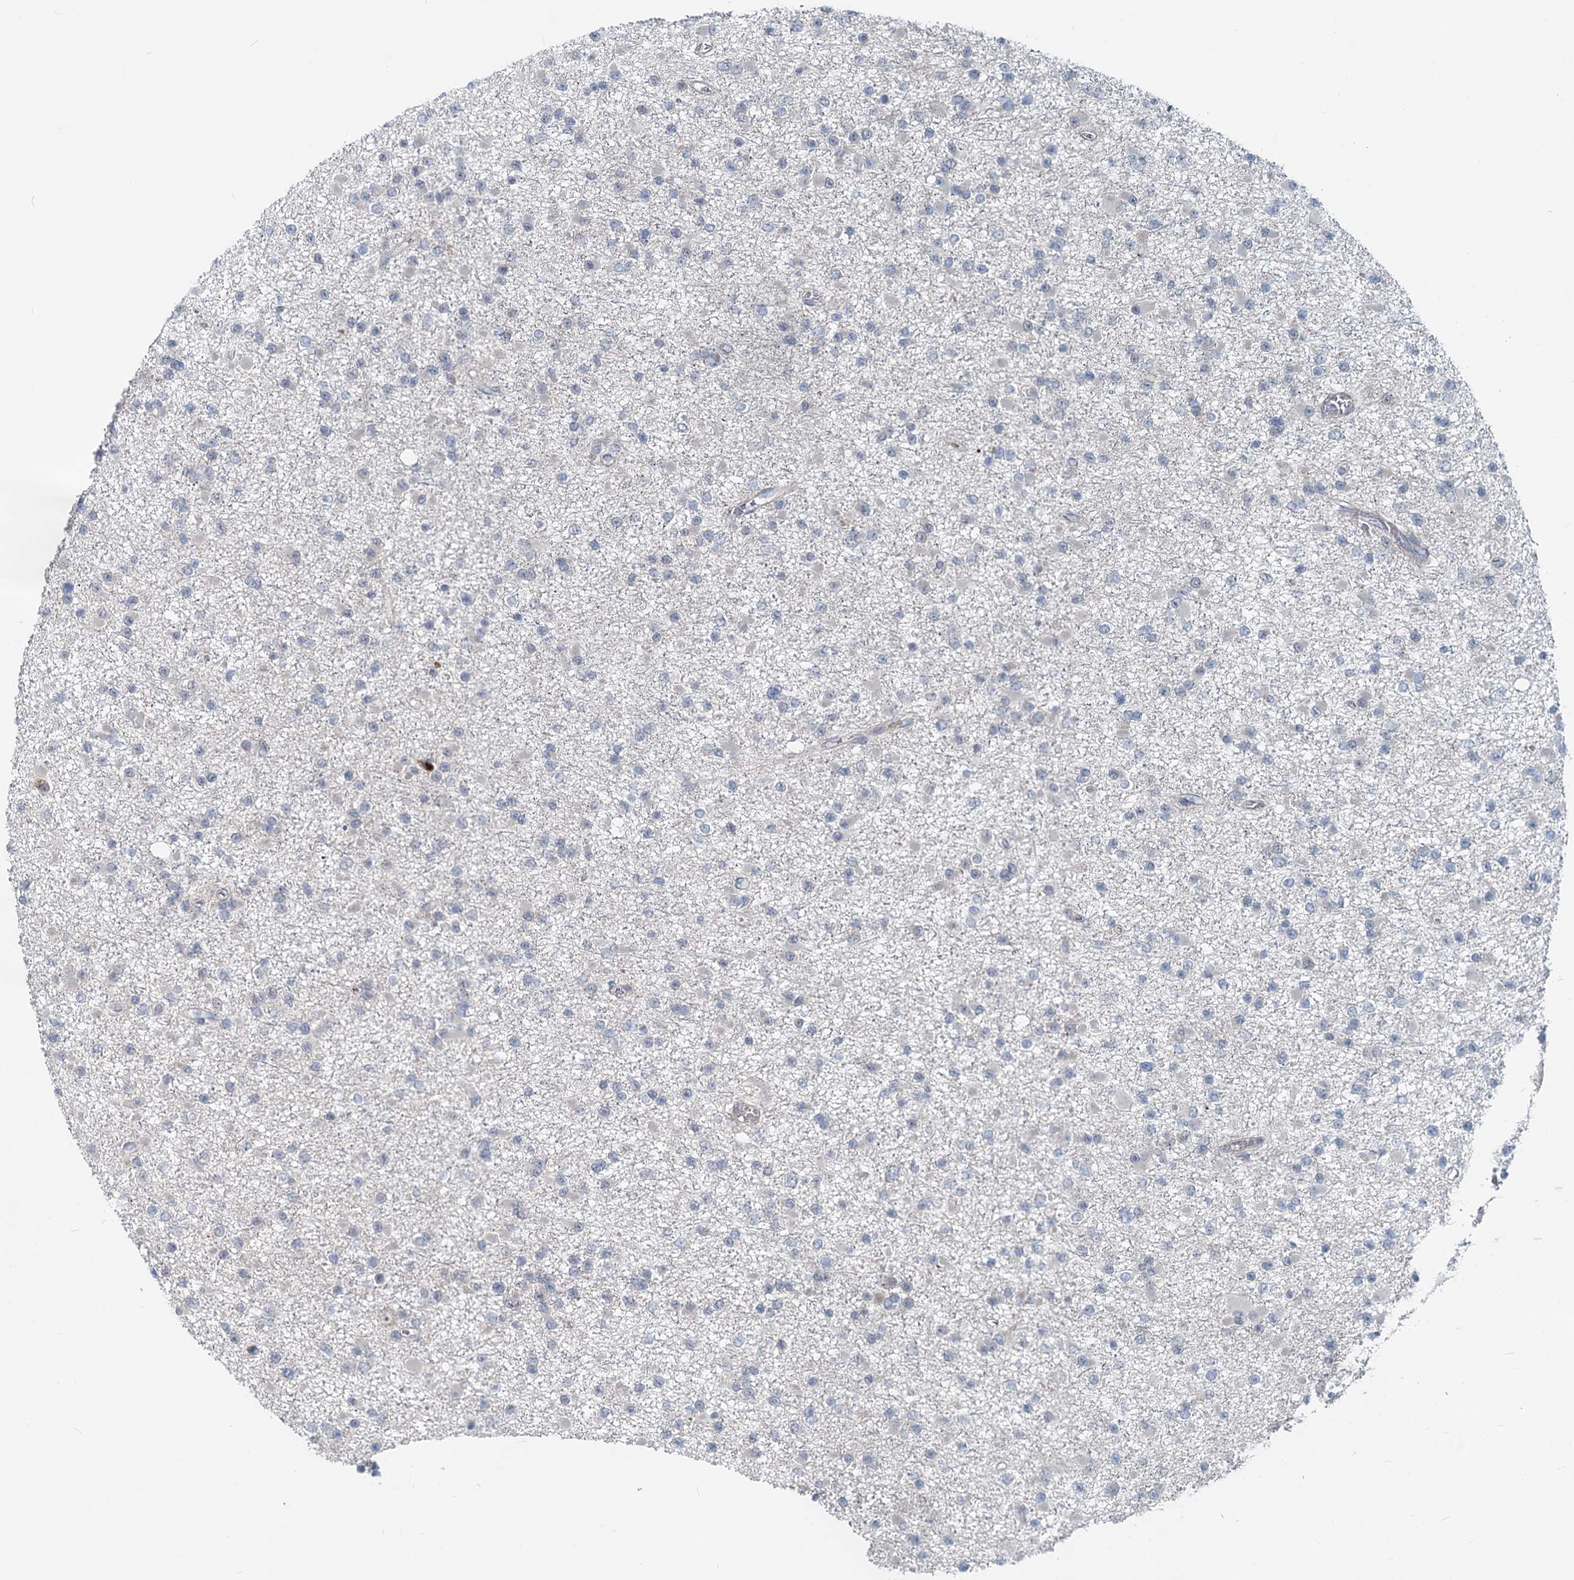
{"staining": {"intensity": "negative", "quantity": "none", "location": "none"}, "tissue": "glioma", "cell_type": "Tumor cells", "image_type": "cancer", "snomed": [{"axis": "morphology", "description": "Glioma, malignant, Low grade"}, {"axis": "topography", "description": "Brain"}], "caption": "An immunohistochemistry (IHC) histopathology image of malignant low-grade glioma is shown. There is no staining in tumor cells of malignant low-grade glioma.", "gene": "ADCY2", "patient": {"sex": "female", "age": 22}}